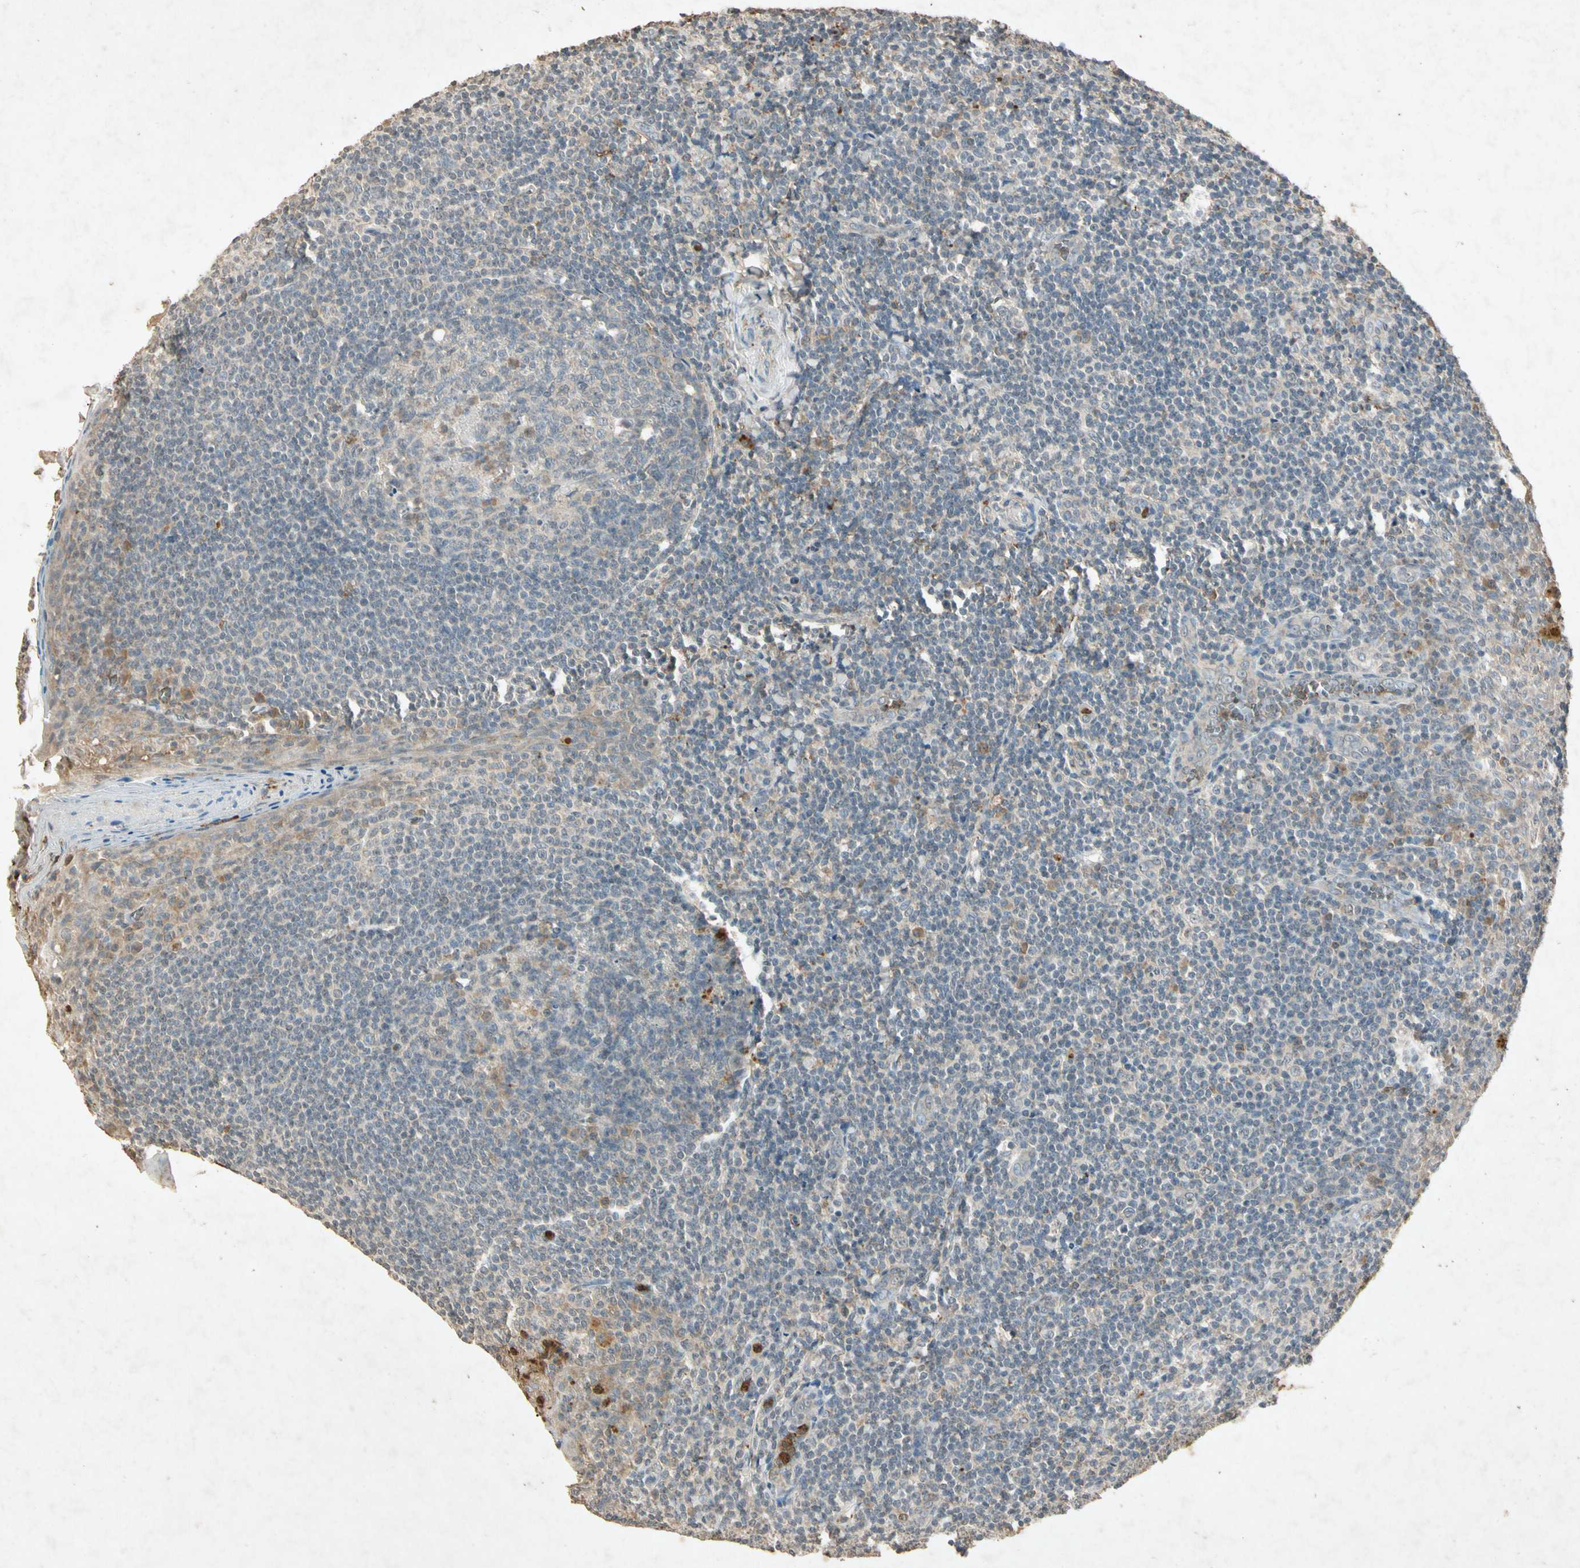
{"staining": {"intensity": "weak", "quantity": ">75%", "location": "cytoplasmic/membranous"}, "tissue": "tonsil", "cell_type": "Germinal center cells", "image_type": "normal", "snomed": [{"axis": "morphology", "description": "Normal tissue, NOS"}, {"axis": "topography", "description": "Tonsil"}], "caption": "High-power microscopy captured an immunohistochemistry (IHC) photomicrograph of normal tonsil, revealing weak cytoplasmic/membranous positivity in about >75% of germinal center cells. (IHC, brightfield microscopy, high magnification).", "gene": "MSRB1", "patient": {"sex": "male", "age": 31}}